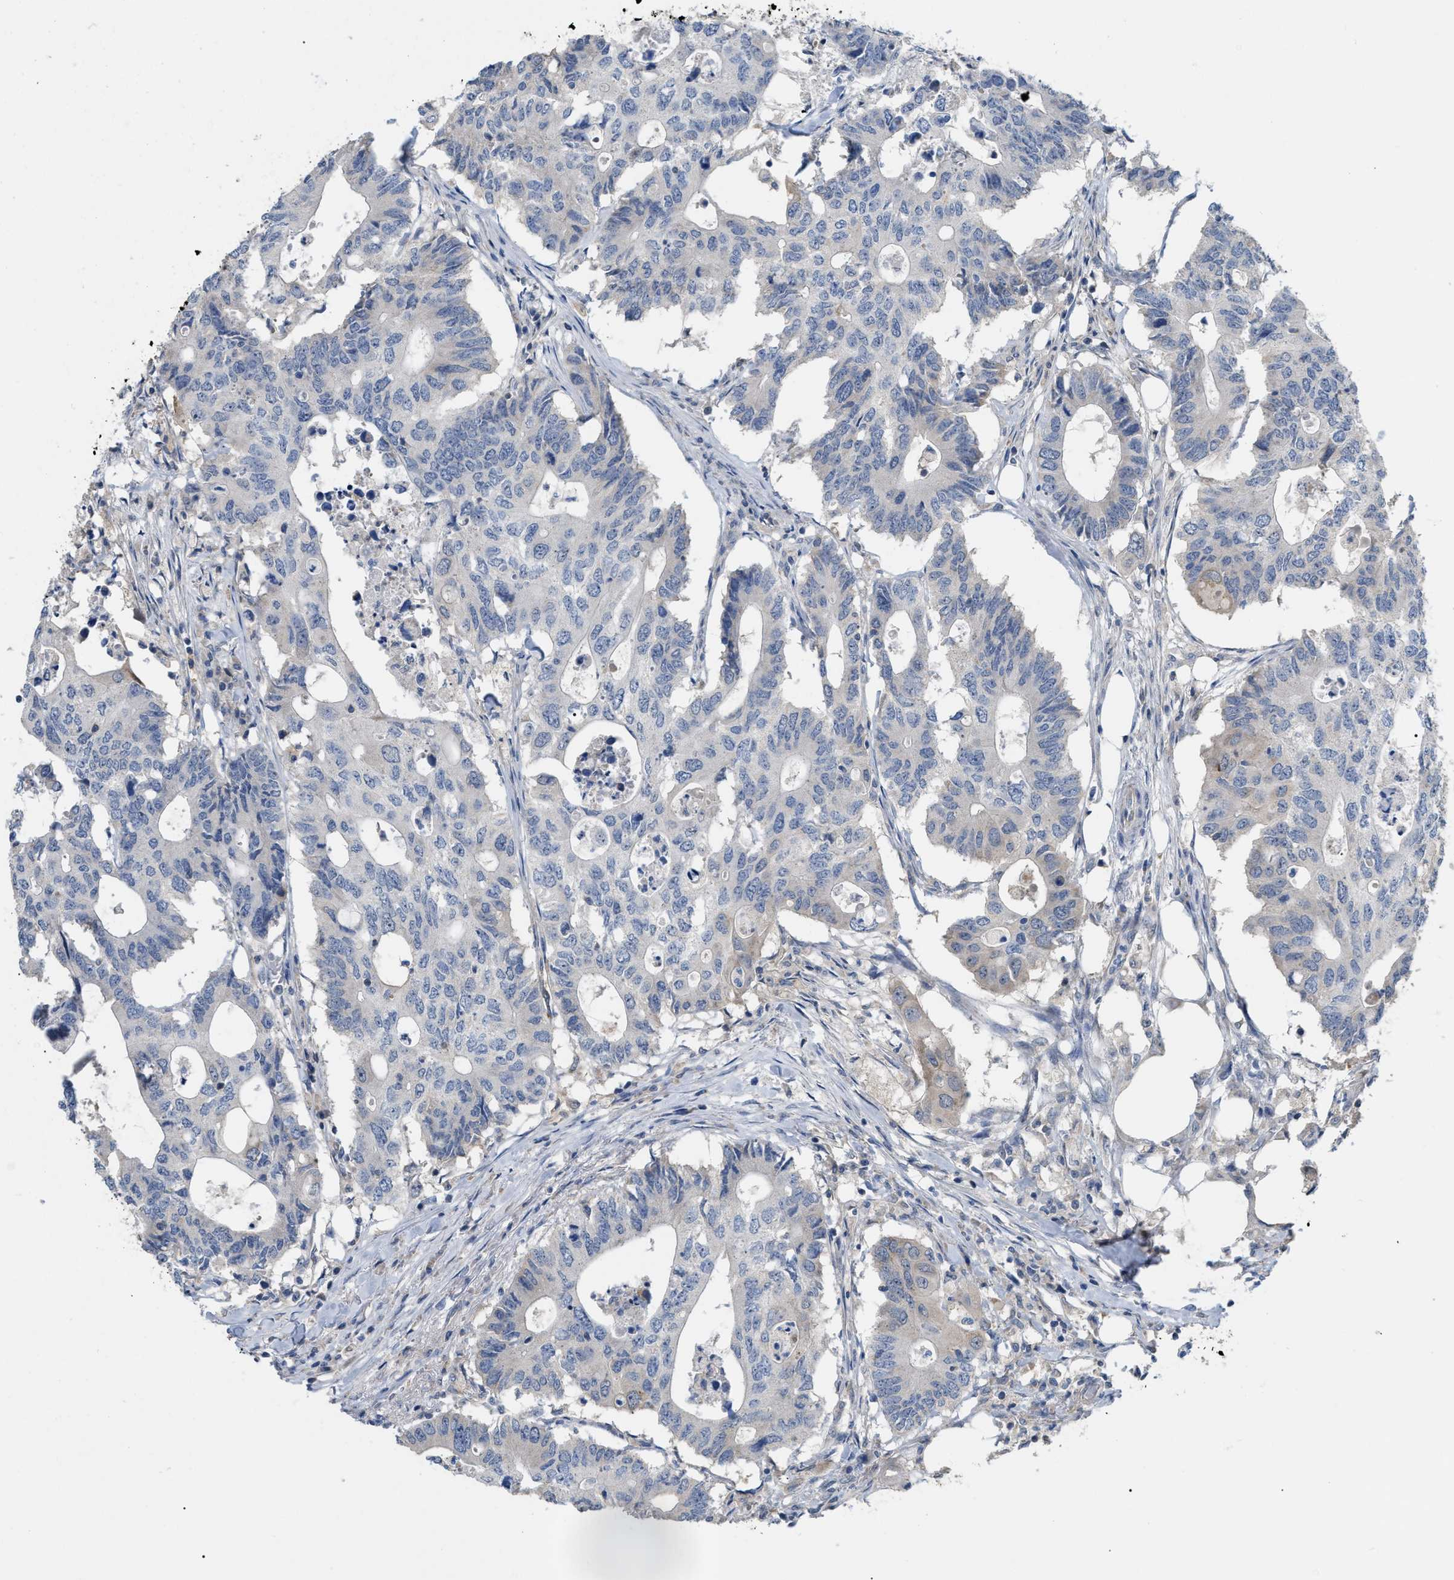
{"staining": {"intensity": "negative", "quantity": "none", "location": "none"}, "tissue": "colorectal cancer", "cell_type": "Tumor cells", "image_type": "cancer", "snomed": [{"axis": "morphology", "description": "Adenocarcinoma, NOS"}, {"axis": "topography", "description": "Colon"}], "caption": "Tumor cells show no significant protein staining in colorectal cancer (adenocarcinoma).", "gene": "DHX58", "patient": {"sex": "male", "age": 71}}